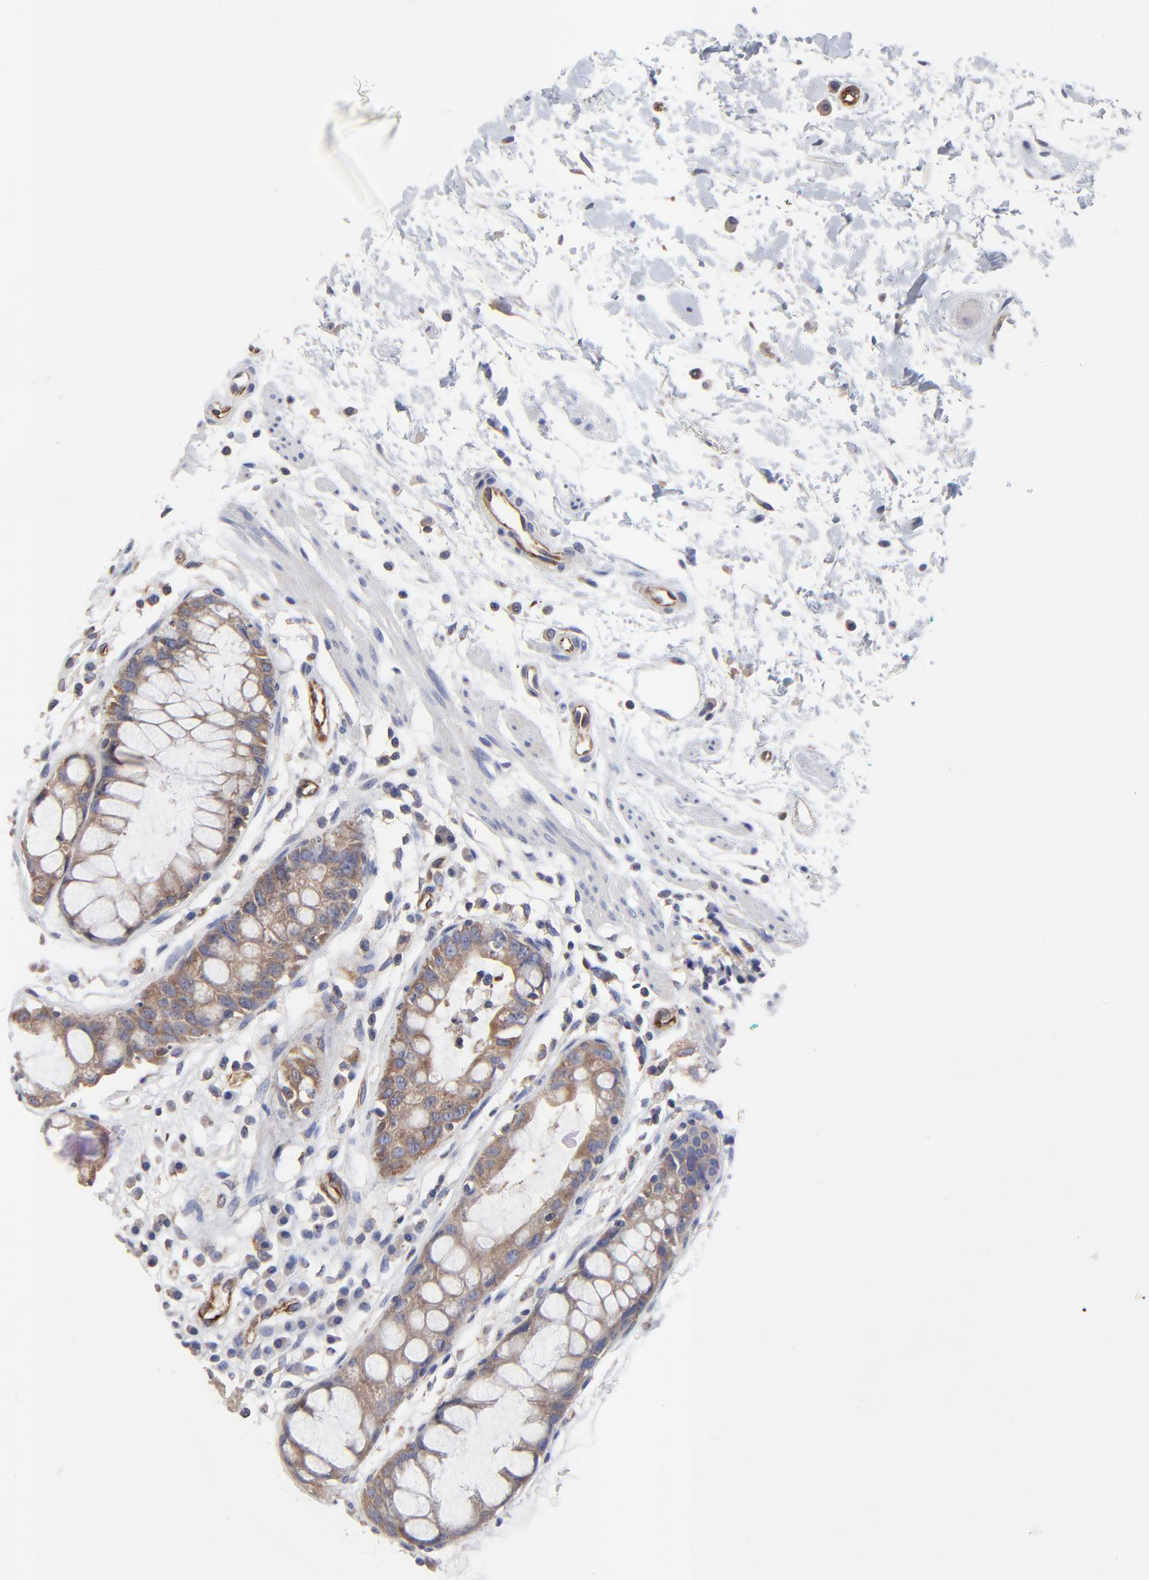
{"staining": {"intensity": "moderate", "quantity": ">75%", "location": "cytoplasmic/membranous"}, "tissue": "rectum", "cell_type": "Glandular cells", "image_type": "normal", "snomed": [{"axis": "morphology", "description": "Normal tissue, NOS"}, {"axis": "morphology", "description": "Adenocarcinoma, NOS"}, {"axis": "topography", "description": "Rectum"}], "caption": "DAB immunohistochemical staining of benign rectum displays moderate cytoplasmic/membranous protein staining in approximately >75% of glandular cells.", "gene": "SULF2", "patient": {"sex": "female", "age": 65}}